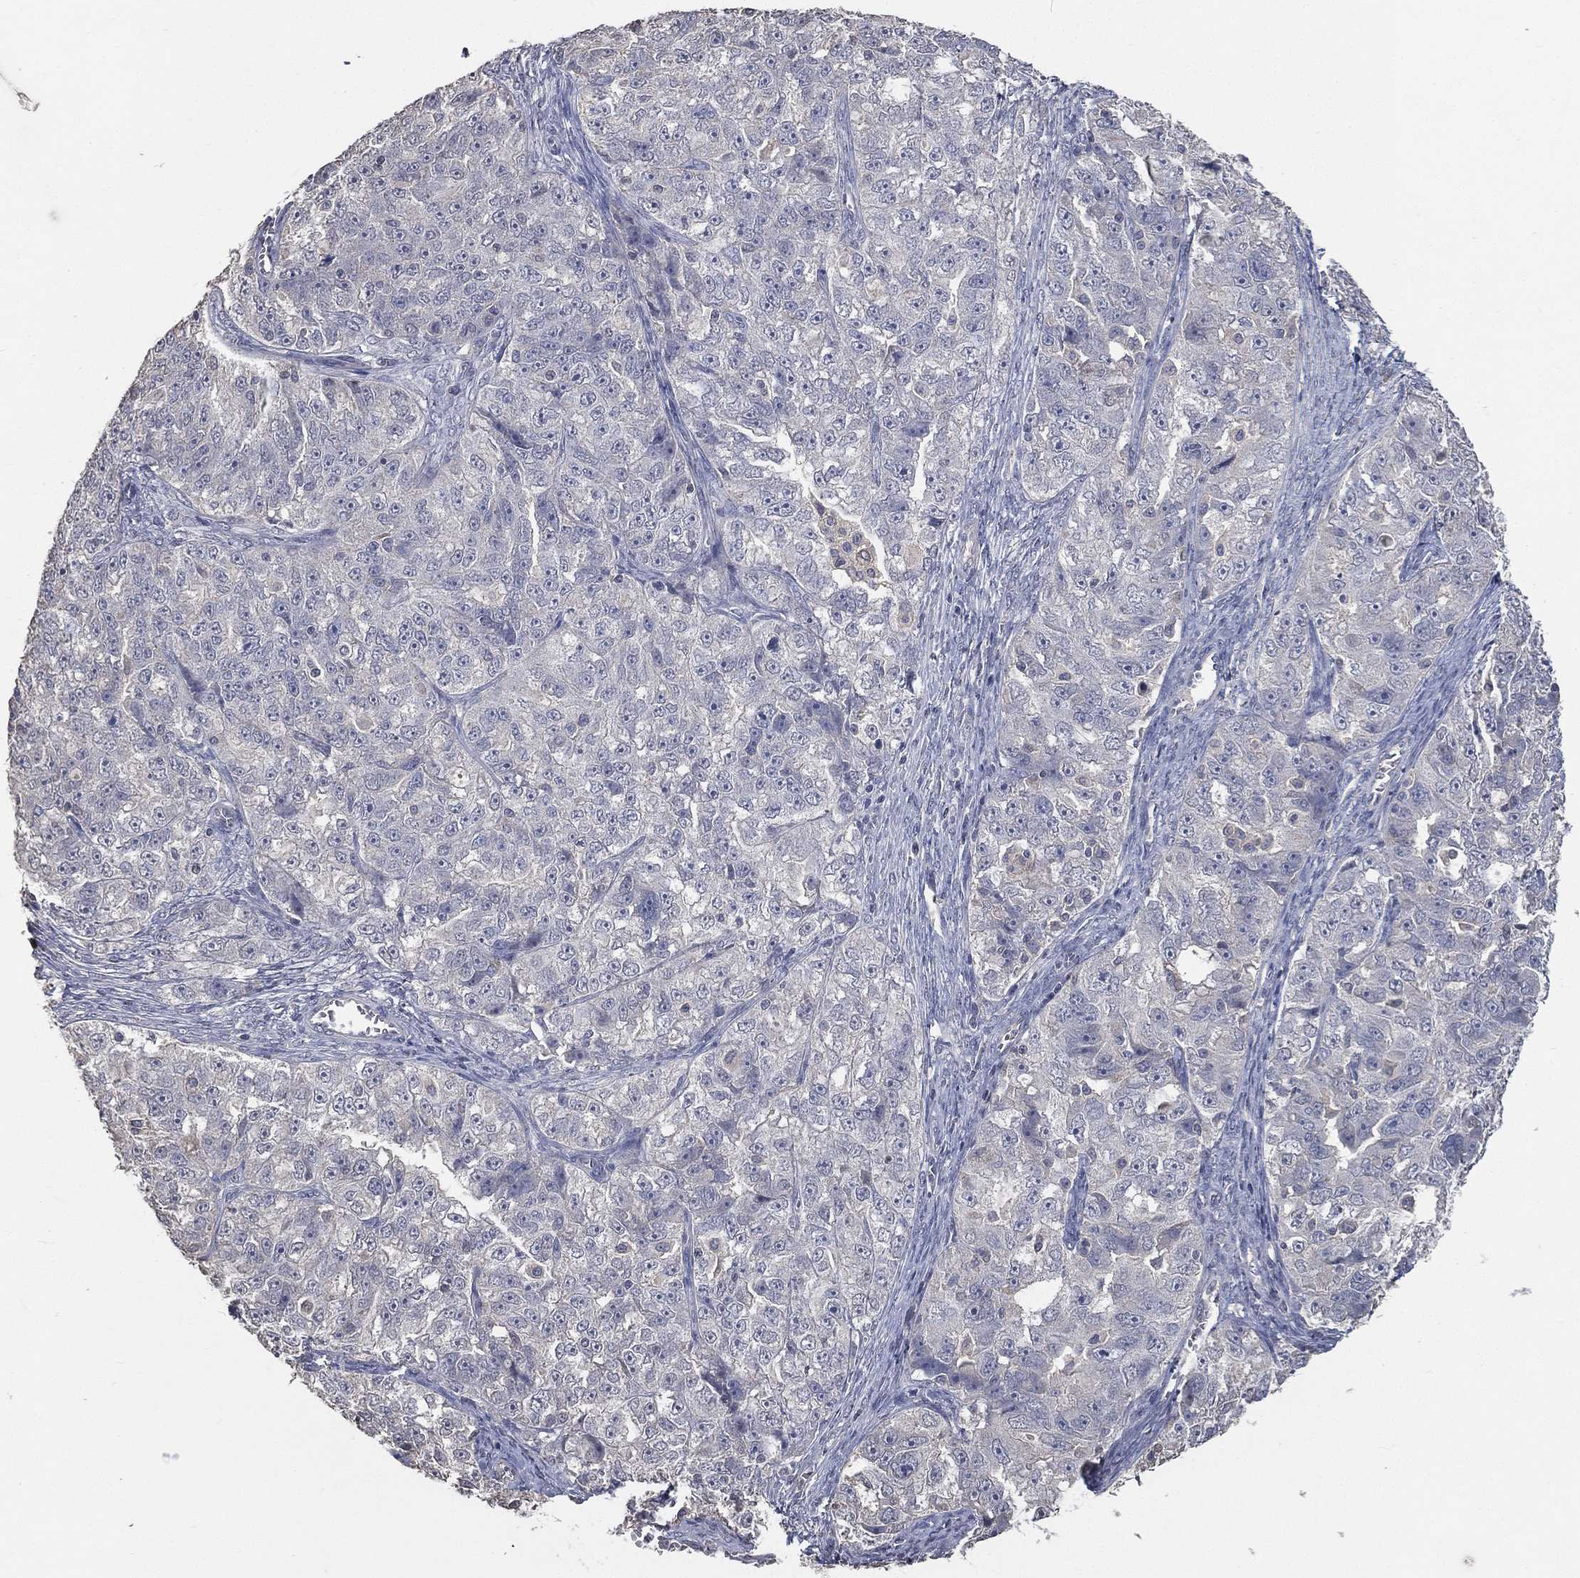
{"staining": {"intensity": "negative", "quantity": "none", "location": "none"}, "tissue": "ovarian cancer", "cell_type": "Tumor cells", "image_type": "cancer", "snomed": [{"axis": "morphology", "description": "Cystadenocarcinoma, serous, NOS"}, {"axis": "topography", "description": "Ovary"}], "caption": "This is an immunohistochemistry (IHC) histopathology image of ovarian cancer. There is no positivity in tumor cells.", "gene": "SNAP25", "patient": {"sex": "female", "age": 51}}